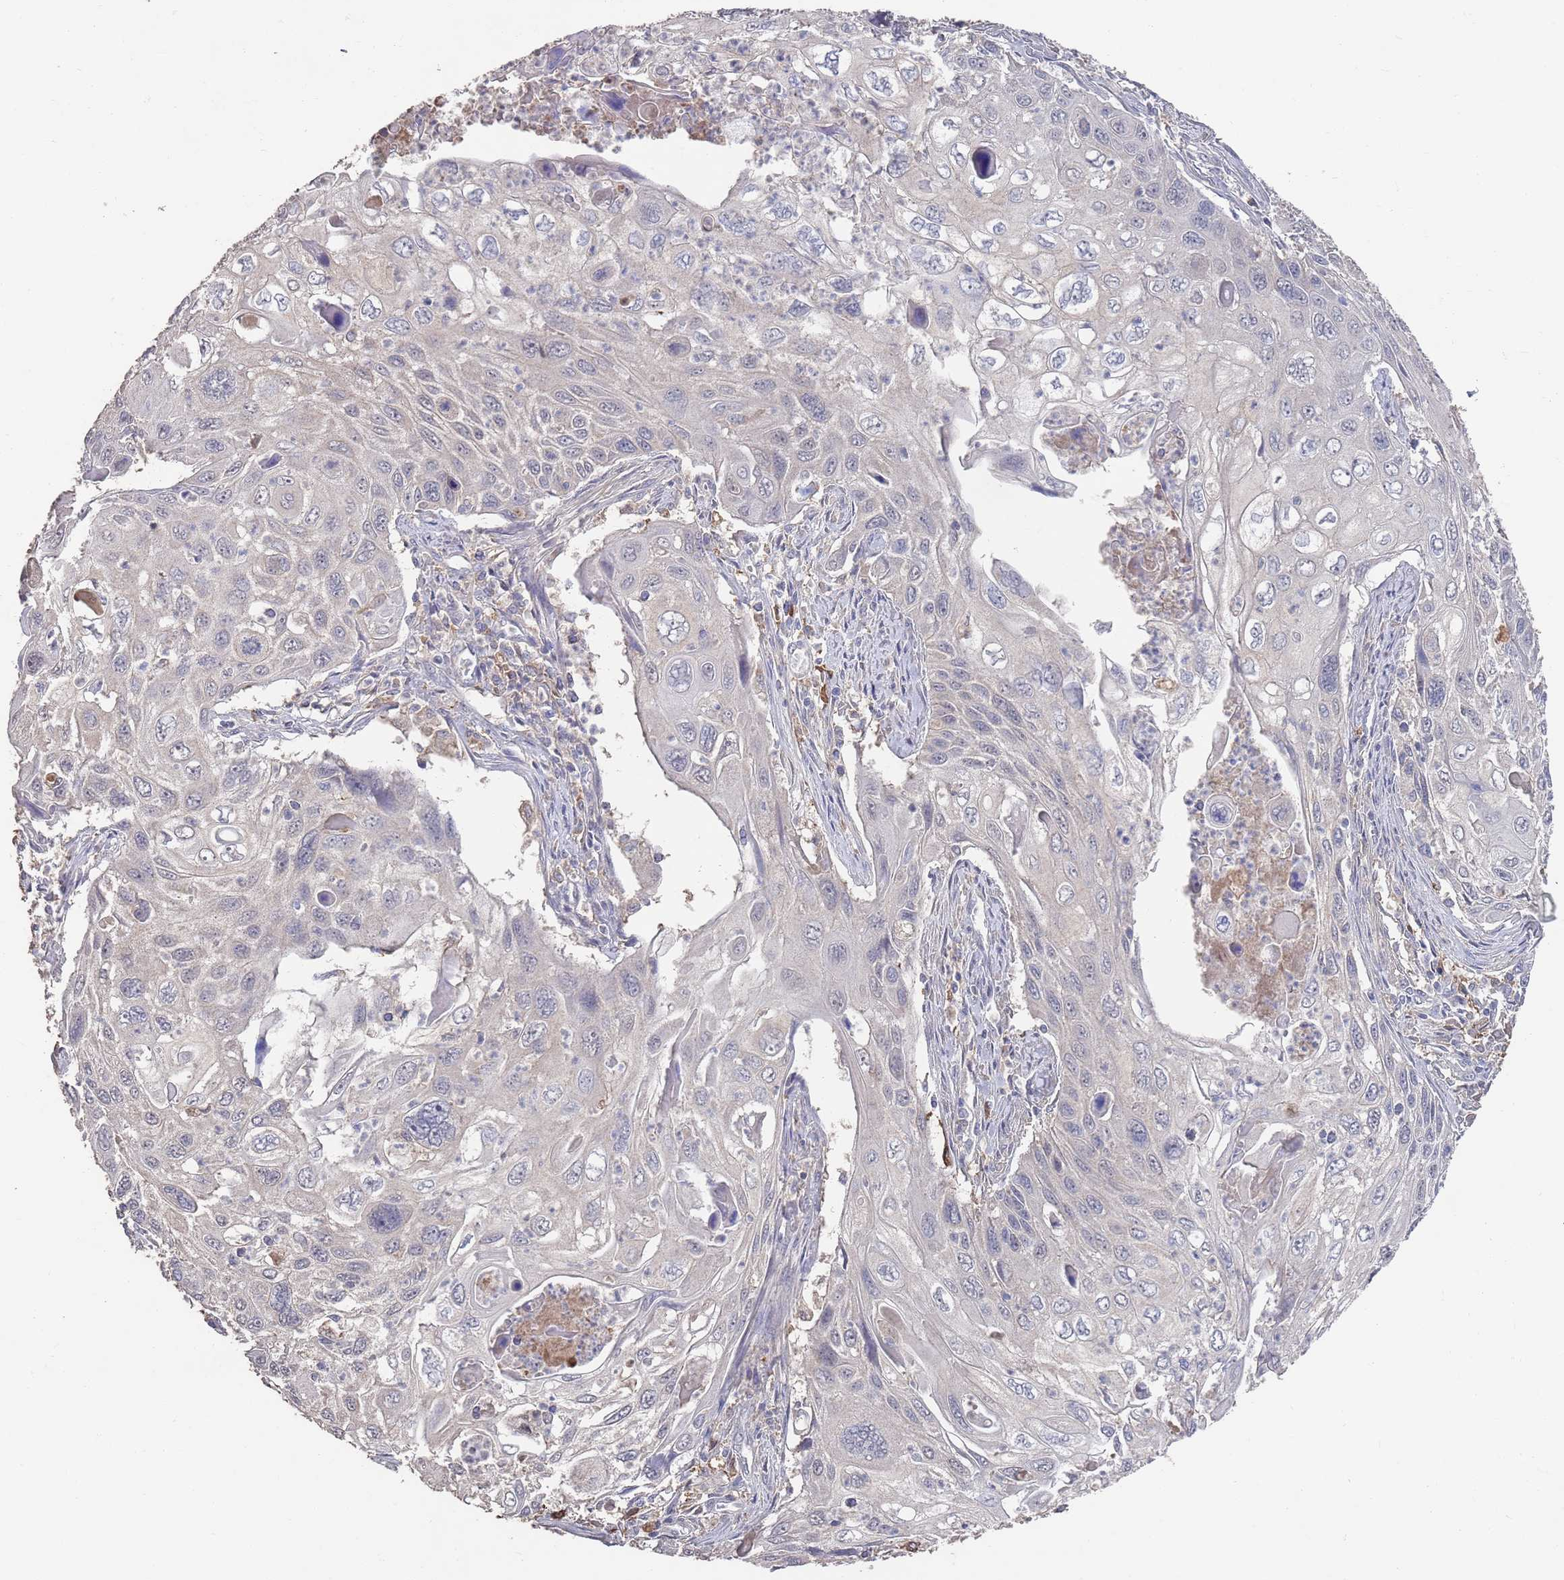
{"staining": {"intensity": "negative", "quantity": "none", "location": "none"}, "tissue": "cervical cancer", "cell_type": "Tumor cells", "image_type": "cancer", "snomed": [{"axis": "morphology", "description": "Squamous cell carcinoma, NOS"}, {"axis": "topography", "description": "Cervix"}], "caption": "High magnification brightfield microscopy of cervical squamous cell carcinoma stained with DAB (3,3'-diaminobenzidine) (brown) and counterstained with hematoxylin (blue): tumor cells show no significant staining. Nuclei are stained in blue.", "gene": "BTBD18", "patient": {"sex": "female", "age": 70}}